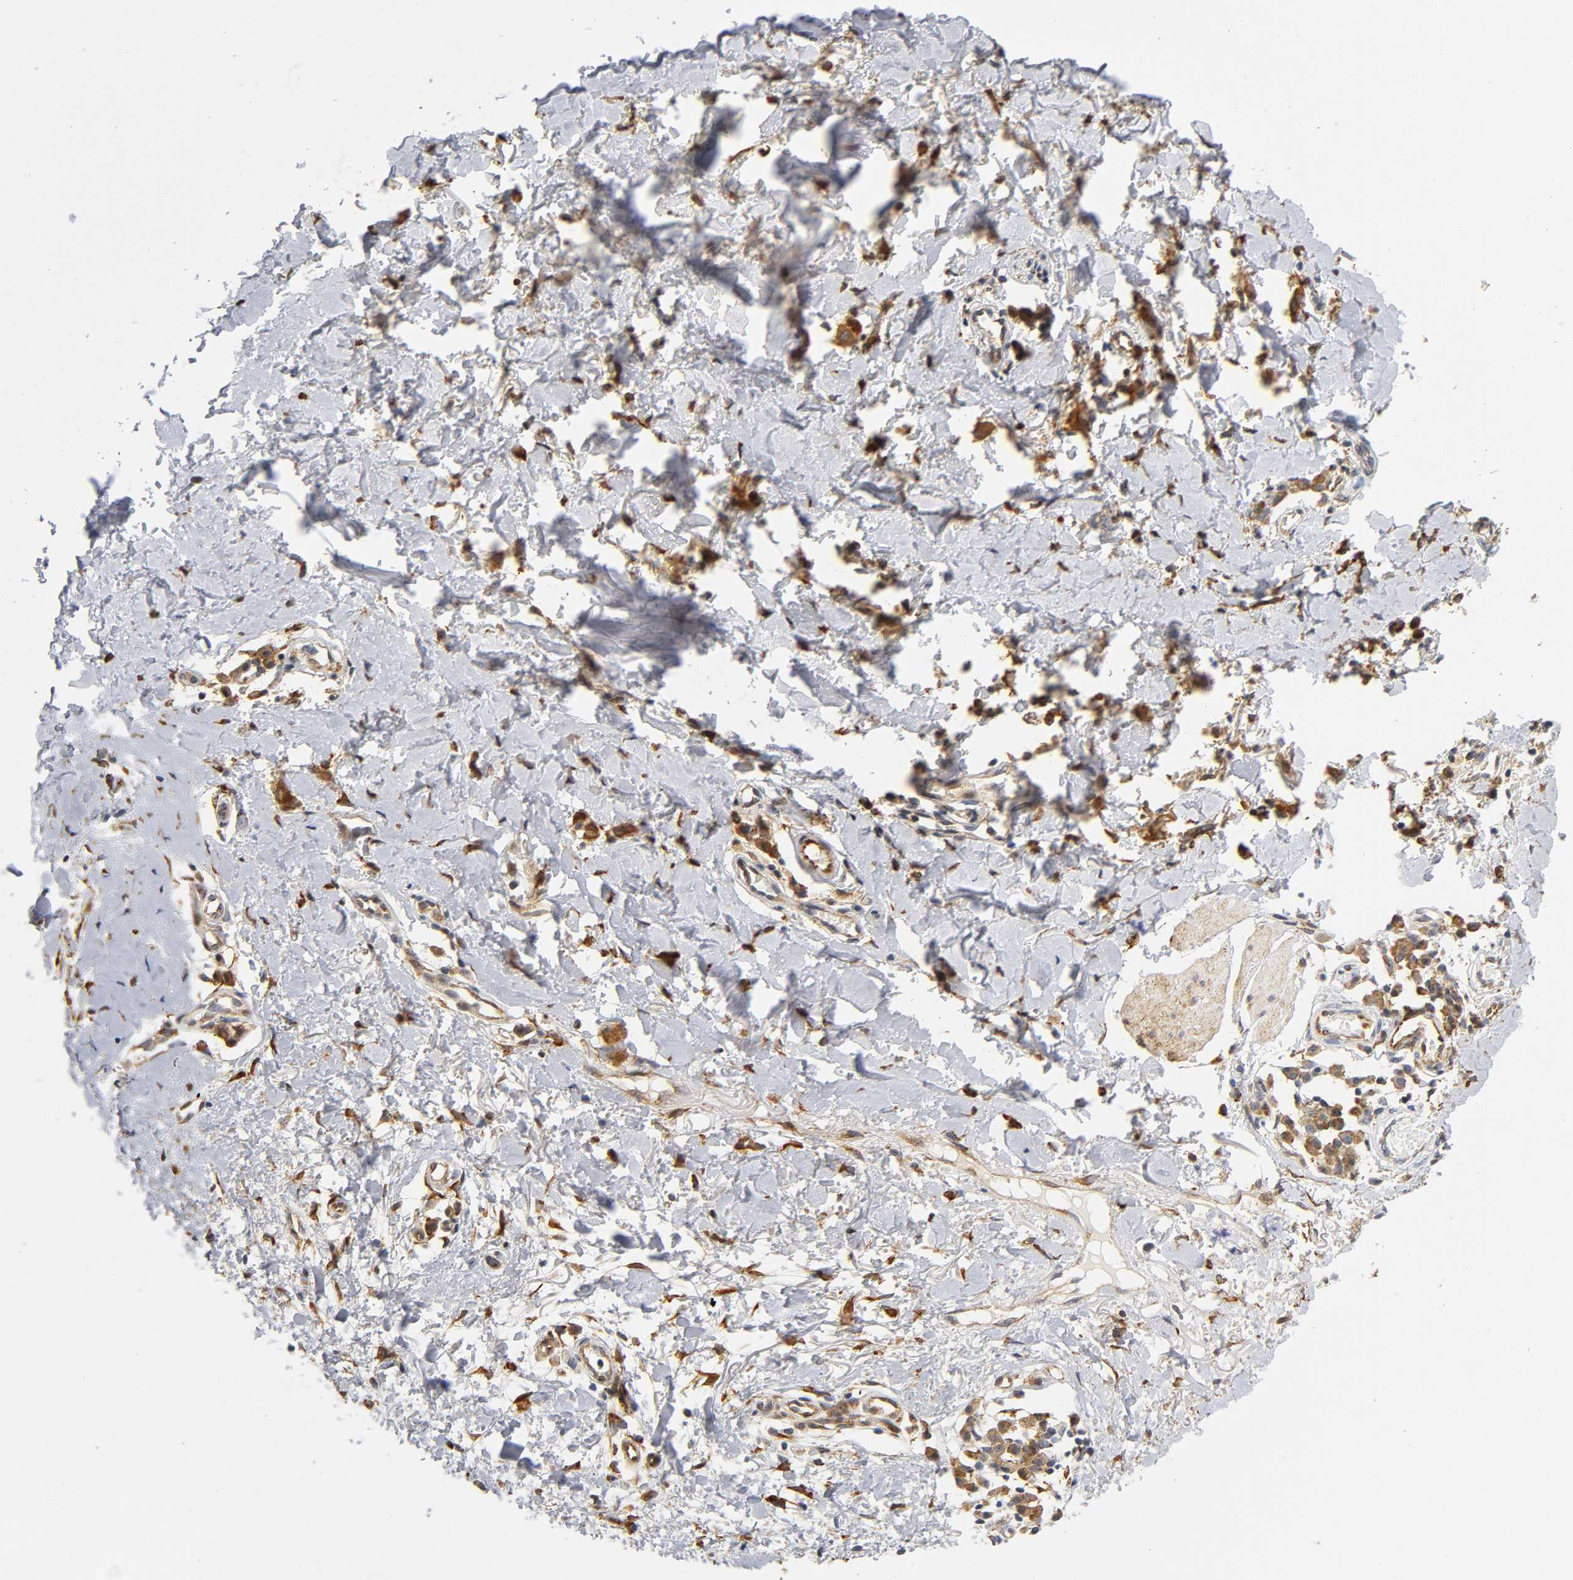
{"staining": {"intensity": "moderate", "quantity": ">75%", "location": "cytoplasmic/membranous"}, "tissue": "skin cancer", "cell_type": "Tumor cells", "image_type": "cancer", "snomed": [{"axis": "morphology", "description": "Normal tissue, NOS"}, {"axis": "morphology", "description": "Basal cell carcinoma"}, {"axis": "topography", "description": "Skin"}], "caption": "Human skin cancer (basal cell carcinoma) stained with a protein marker demonstrates moderate staining in tumor cells.", "gene": "SOS2", "patient": {"sex": "male", "age": 77}}